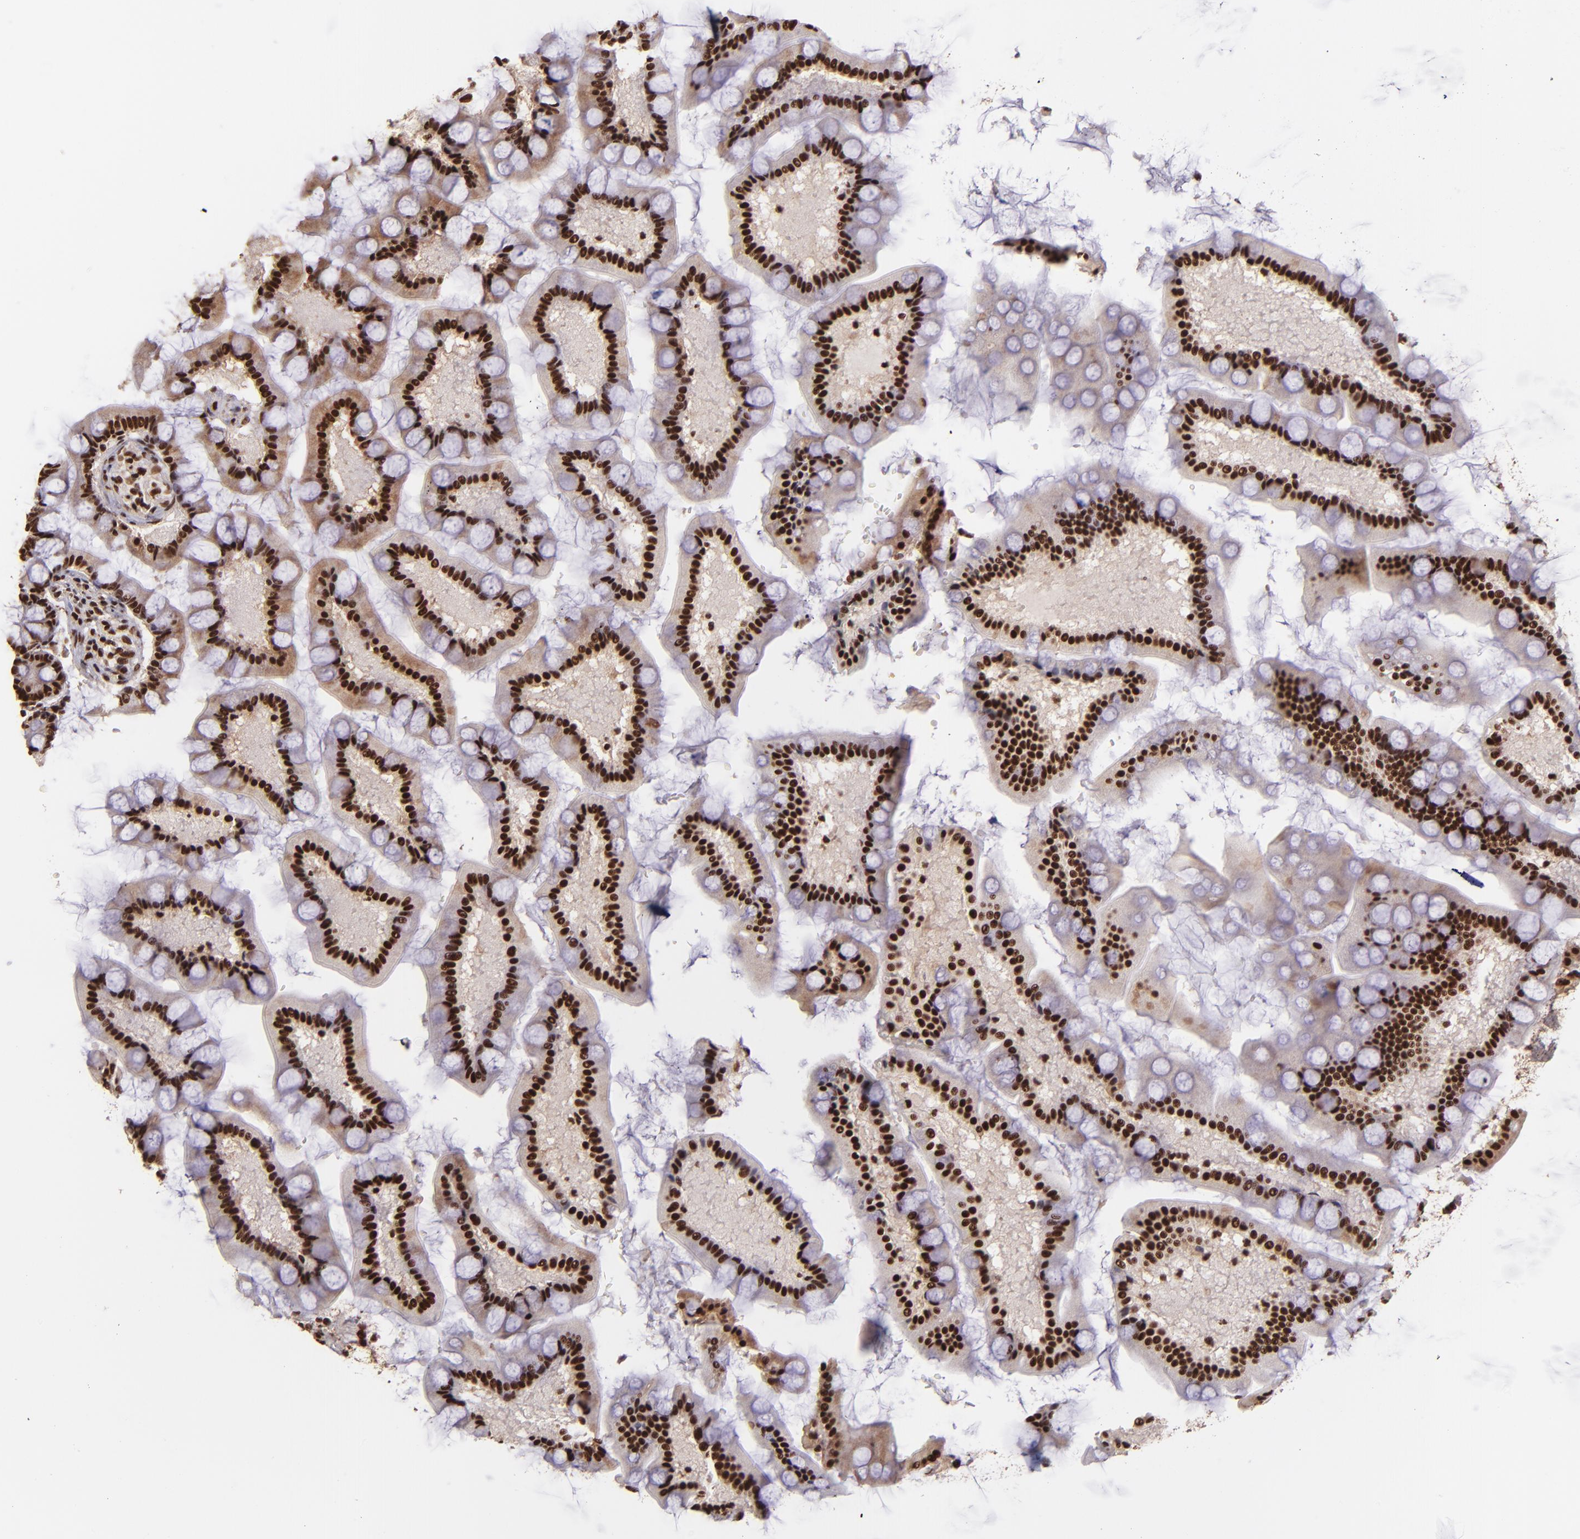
{"staining": {"intensity": "strong", "quantity": ">75%", "location": "nuclear"}, "tissue": "small intestine", "cell_type": "Glandular cells", "image_type": "normal", "snomed": [{"axis": "morphology", "description": "Normal tissue, NOS"}, {"axis": "topography", "description": "Small intestine"}], "caption": "Benign small intestine demonstrates strong nuclear expression in about >75% of glandular cells.", "gene": "PQBP1", "patient": {"sex": "male", "age": 41}}